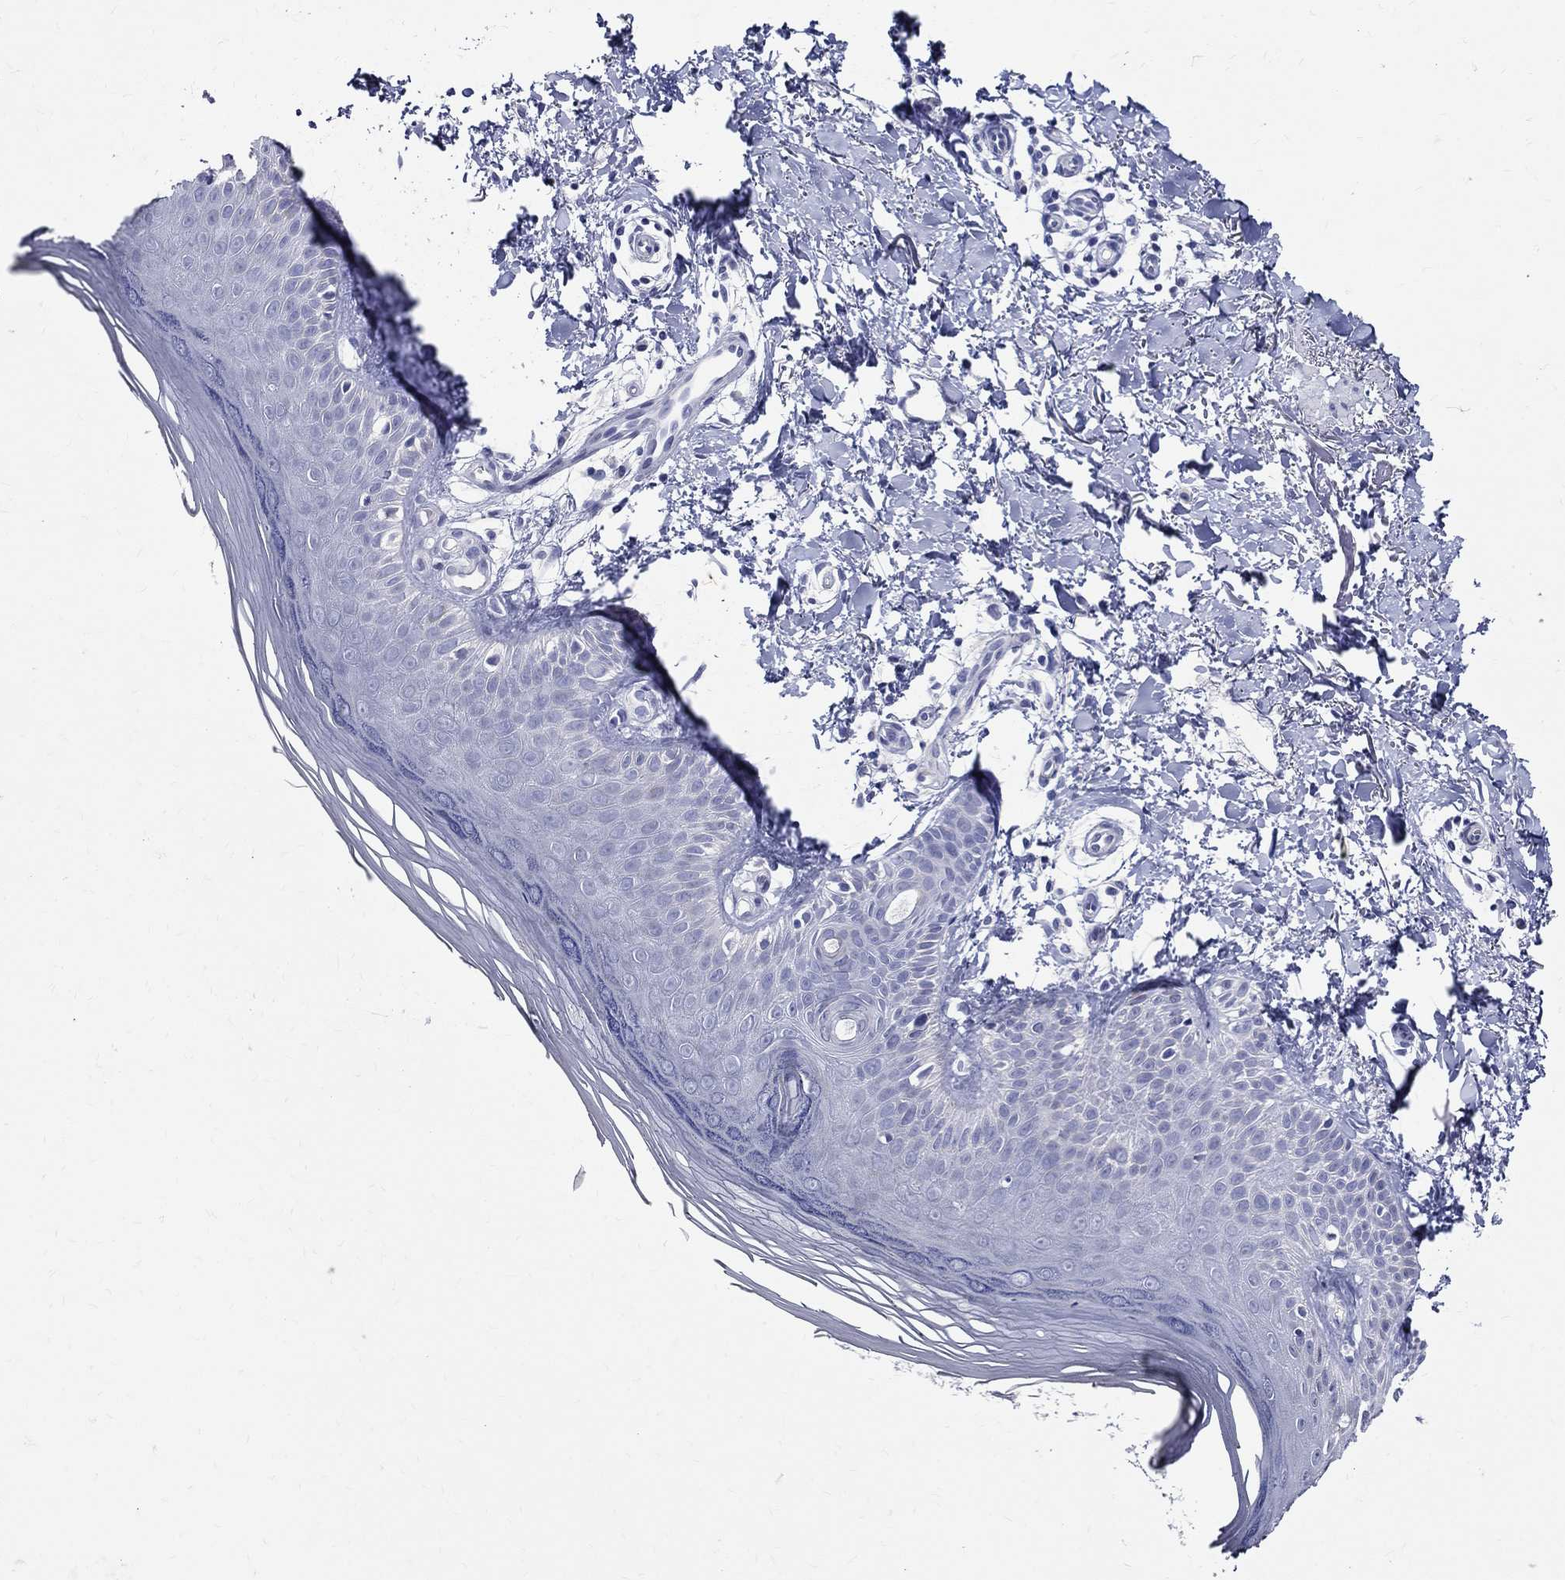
{"staining": {"intensity": "negative", "quantity": "none", "location": "none"}, "tissue": "skin", "cell_type": "Fibroblasts", "image_type": "normal", "snomed": [{"axis": "morphology", "description": "Normal tissue, NOS"}, {"axis": "morphology", "description": "Inflammation, NOS"}, {"axis": "morphology", "description": "Fibrosis, NOS"}, {"axis": "topography", "description": "Skin"}], "caption": "This is an immunohistochemistry (IHC) micrograph of normal skin. There is no staining in fibroblasts.", "gene": "ACE2", "patient": {"sex": "male", "age": 71}}